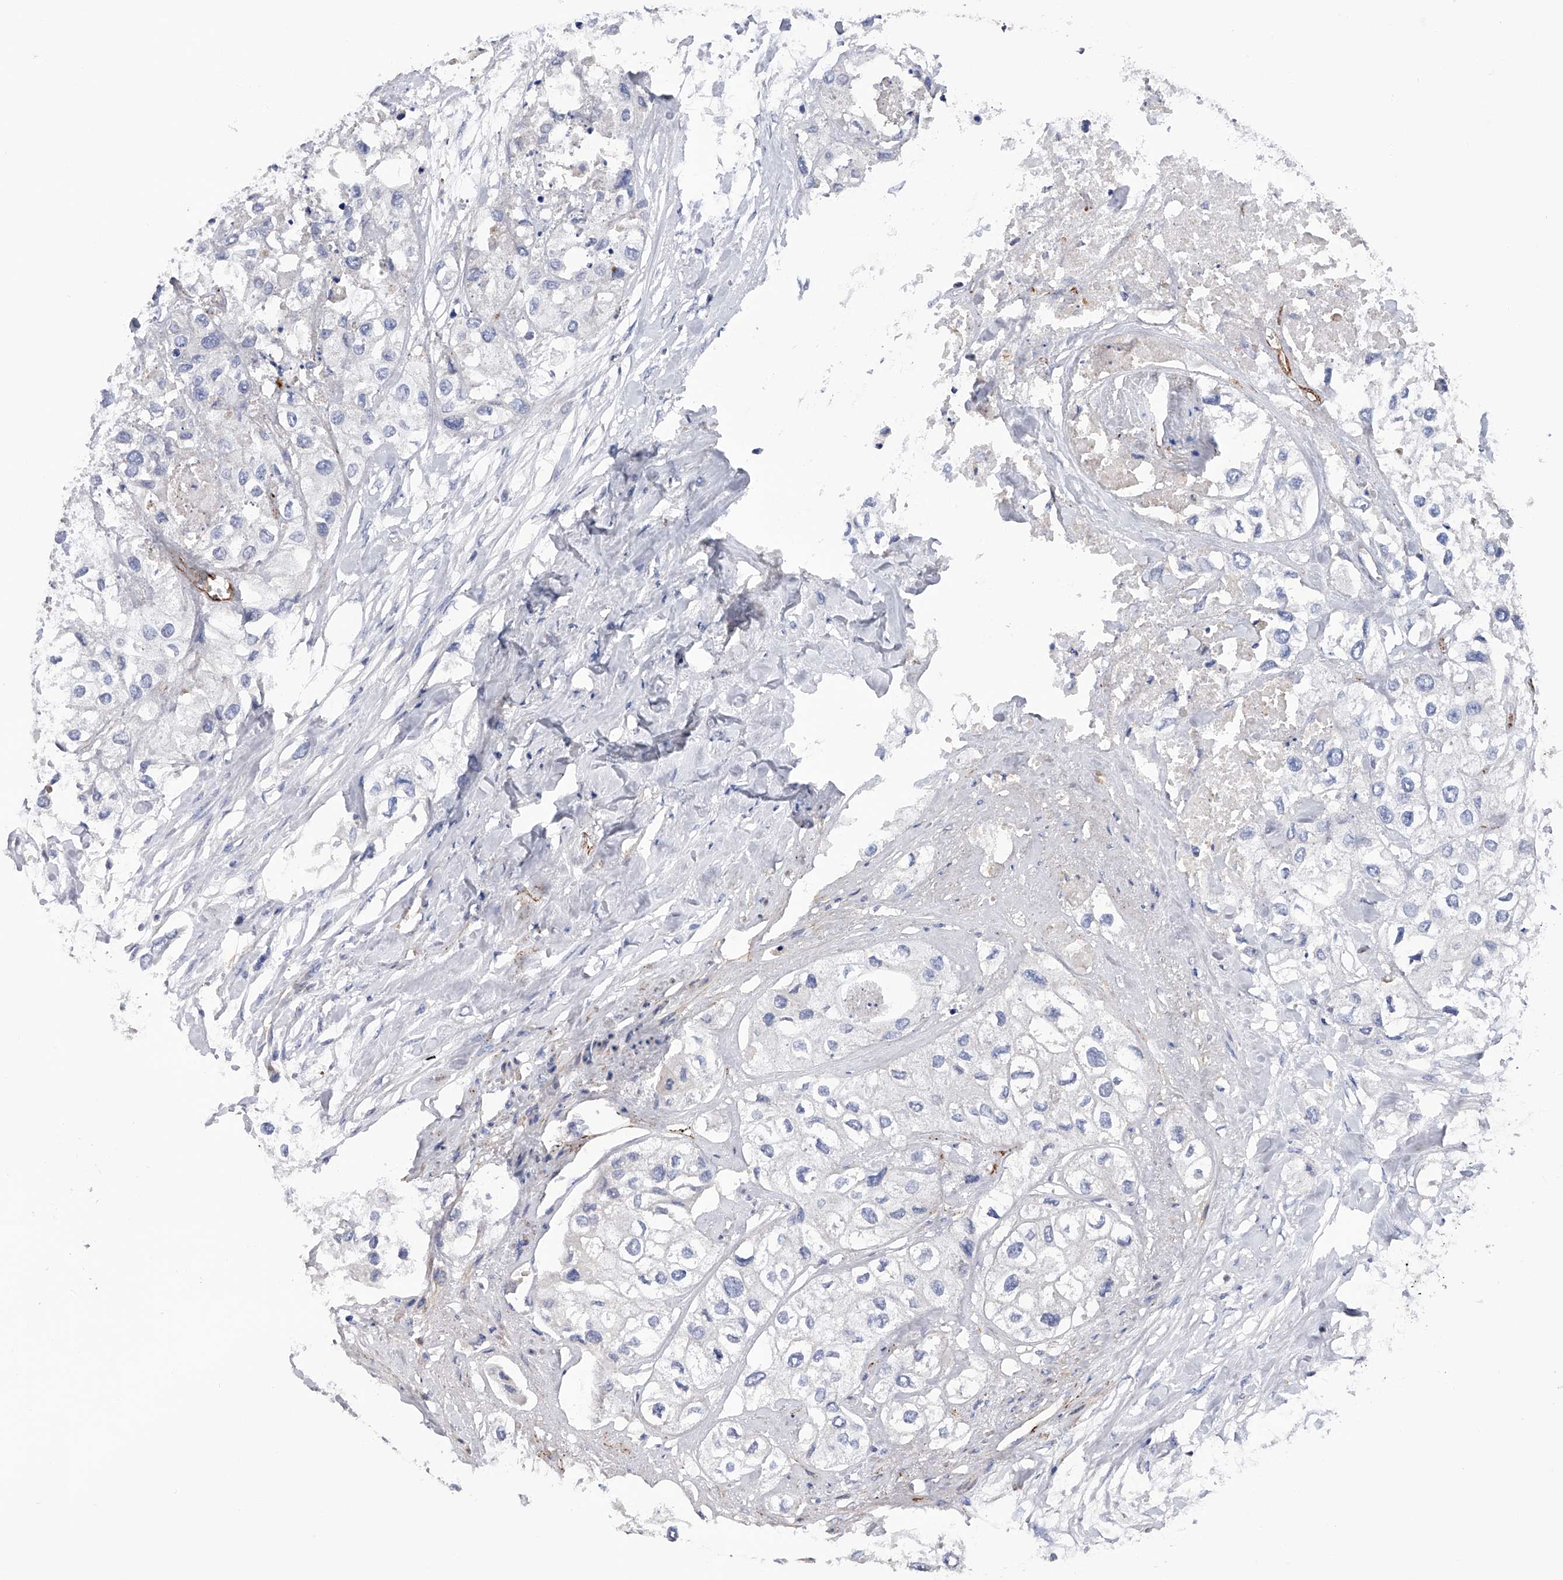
{"staining": {"intensity": "negative", "quantity": "none", "location": "none"}, "tissue": "urothelial cancer", "cell_type": "Tumor cells", "image_type": "cancer", "snomed": [{"axis": "morphology", "description": "Urothelial carcinoma, High grade"}, {"axis": "topography", "description": "Urinary bladder"}], "caption": "IHC histopathology image of urothelial cancer stained for a protein (brown), which shows no positivity in tumor cells.", "gene": "RWDD2A", "patient": {"sex": "male", "age": 64}}